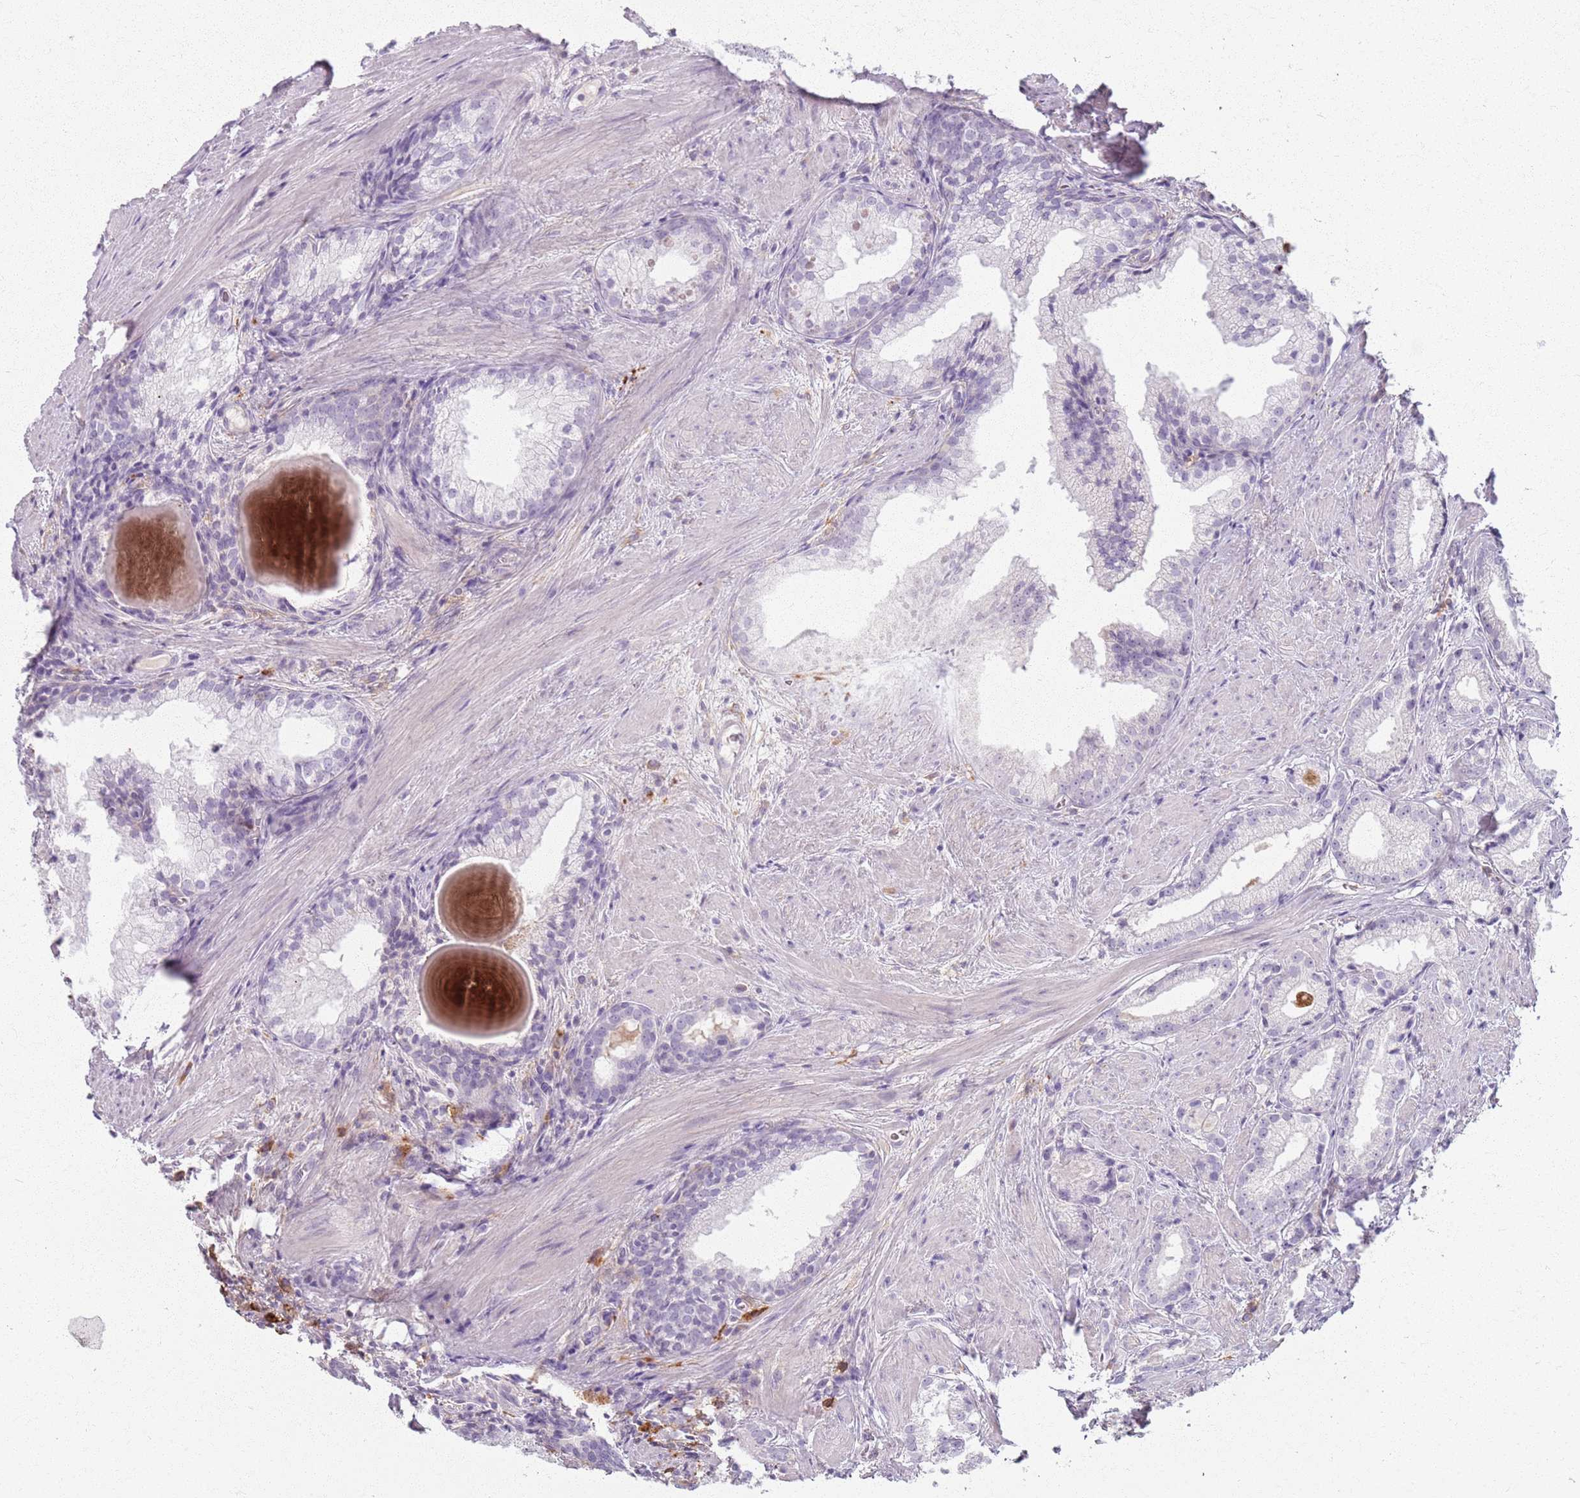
{"staining": {"intensity": "negative", "quantity": "none", "location": "none"}, "tissue": "prostate cancer", "cell_type": "Tumor cells", "image_type": "cancer", "snomed": [{"axis": "morphology", "description": "Adenocarcinoma, Low grade"}, {"axis": "topography", "description": "Prostate"}], "caption": "Human prostate cancer stained for a protein using immunohistochemistry shows no staining in tumor cells.", "gene": "GDPGP1", "patient": {"sex": "male", "age": 57}}